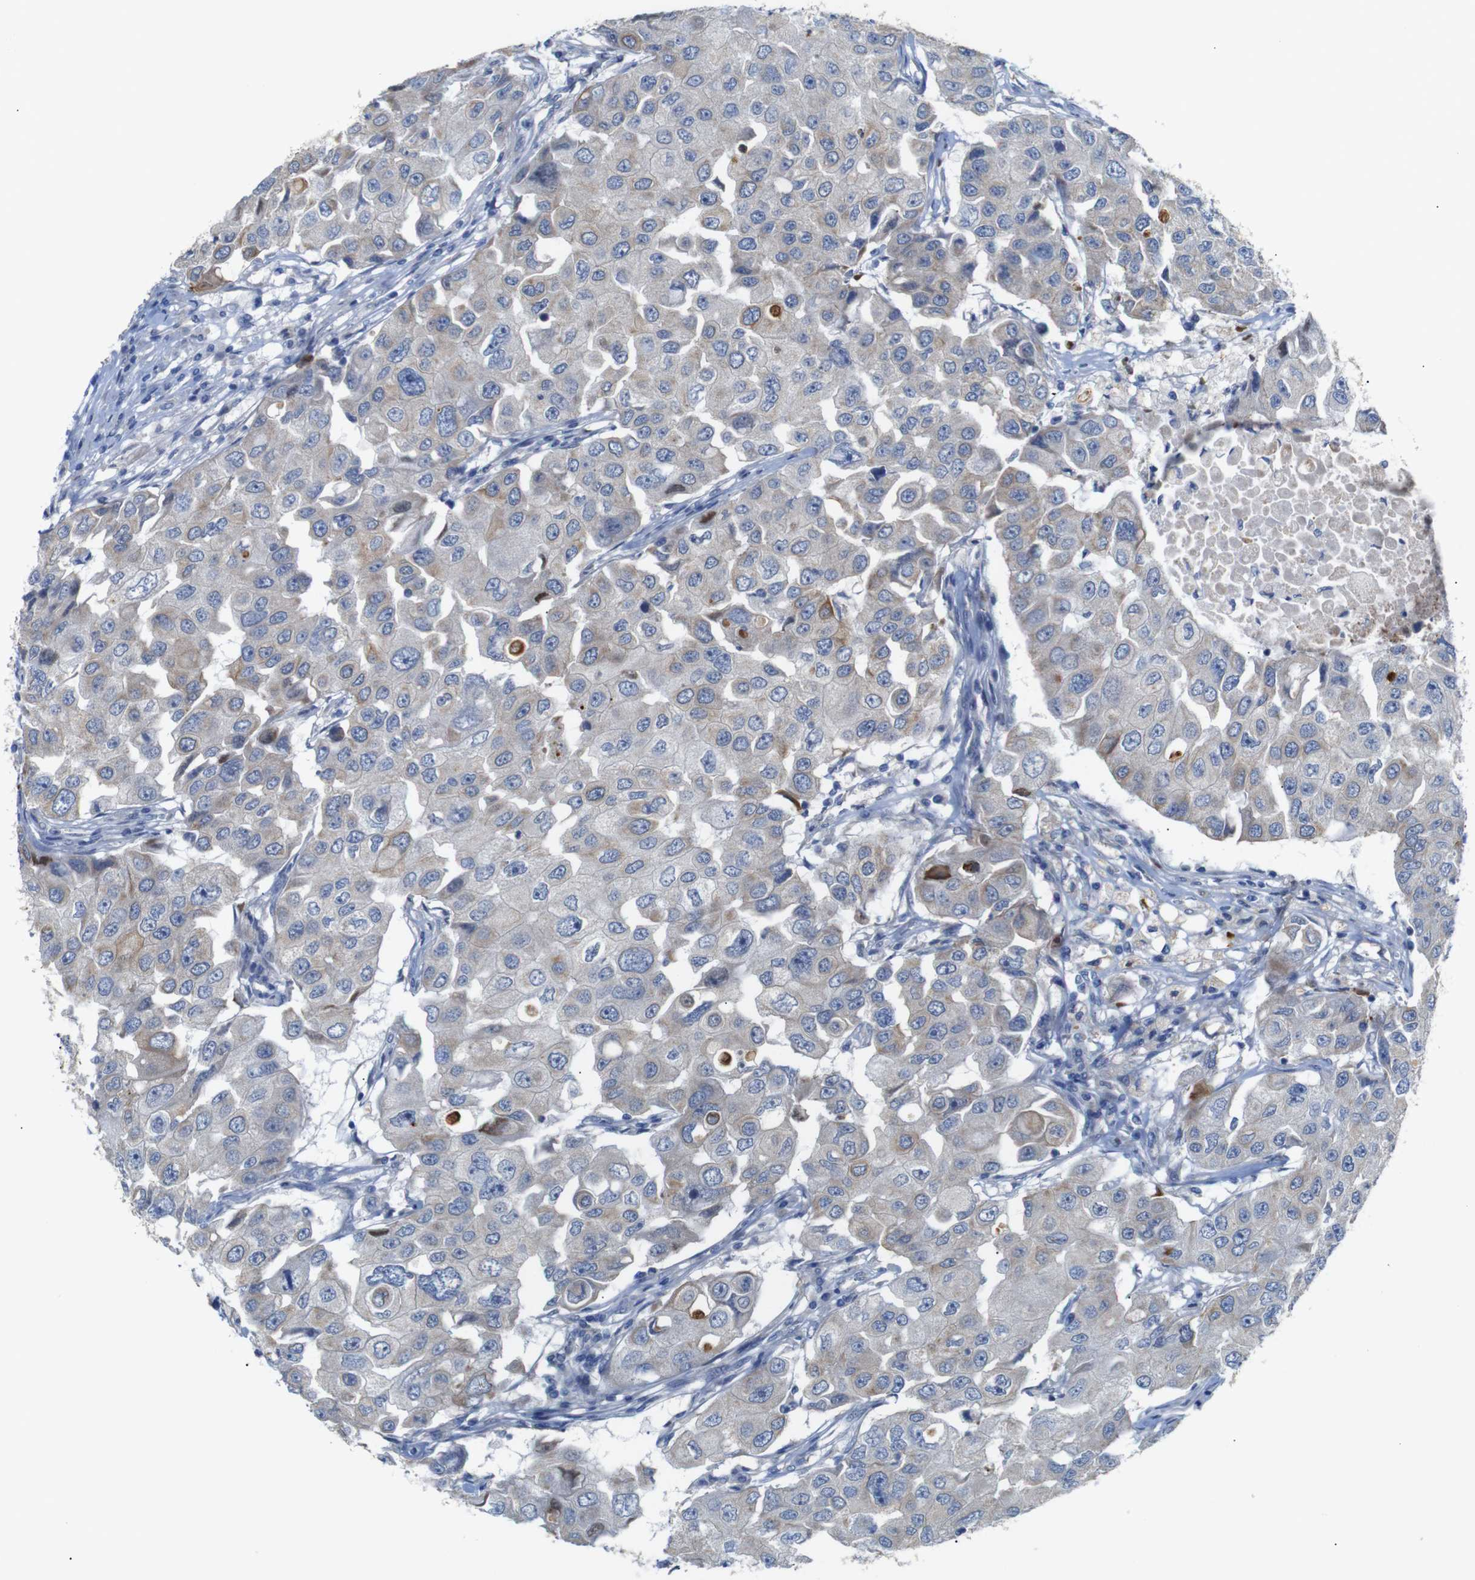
{"staining": {"intensity": "weak", "quantity": ">75%", "location": "cytoplasmic/membranous"}, "tissue": "breast cancer", "cell_type": "Tumor cells", "image_type": "cancer", "snomed": [{"axis": "morphology", "description": "Duct carcinoma"}, {"axis": "topography", "description": "Breast"}], "caption": "The image reveals a brown stain indicating the presence of a protein in the cytoplasmic/membranous of tumor cells in breast cancer.", "gene": "ALOX15", "patient": {"sex": "female", "age": 27}}